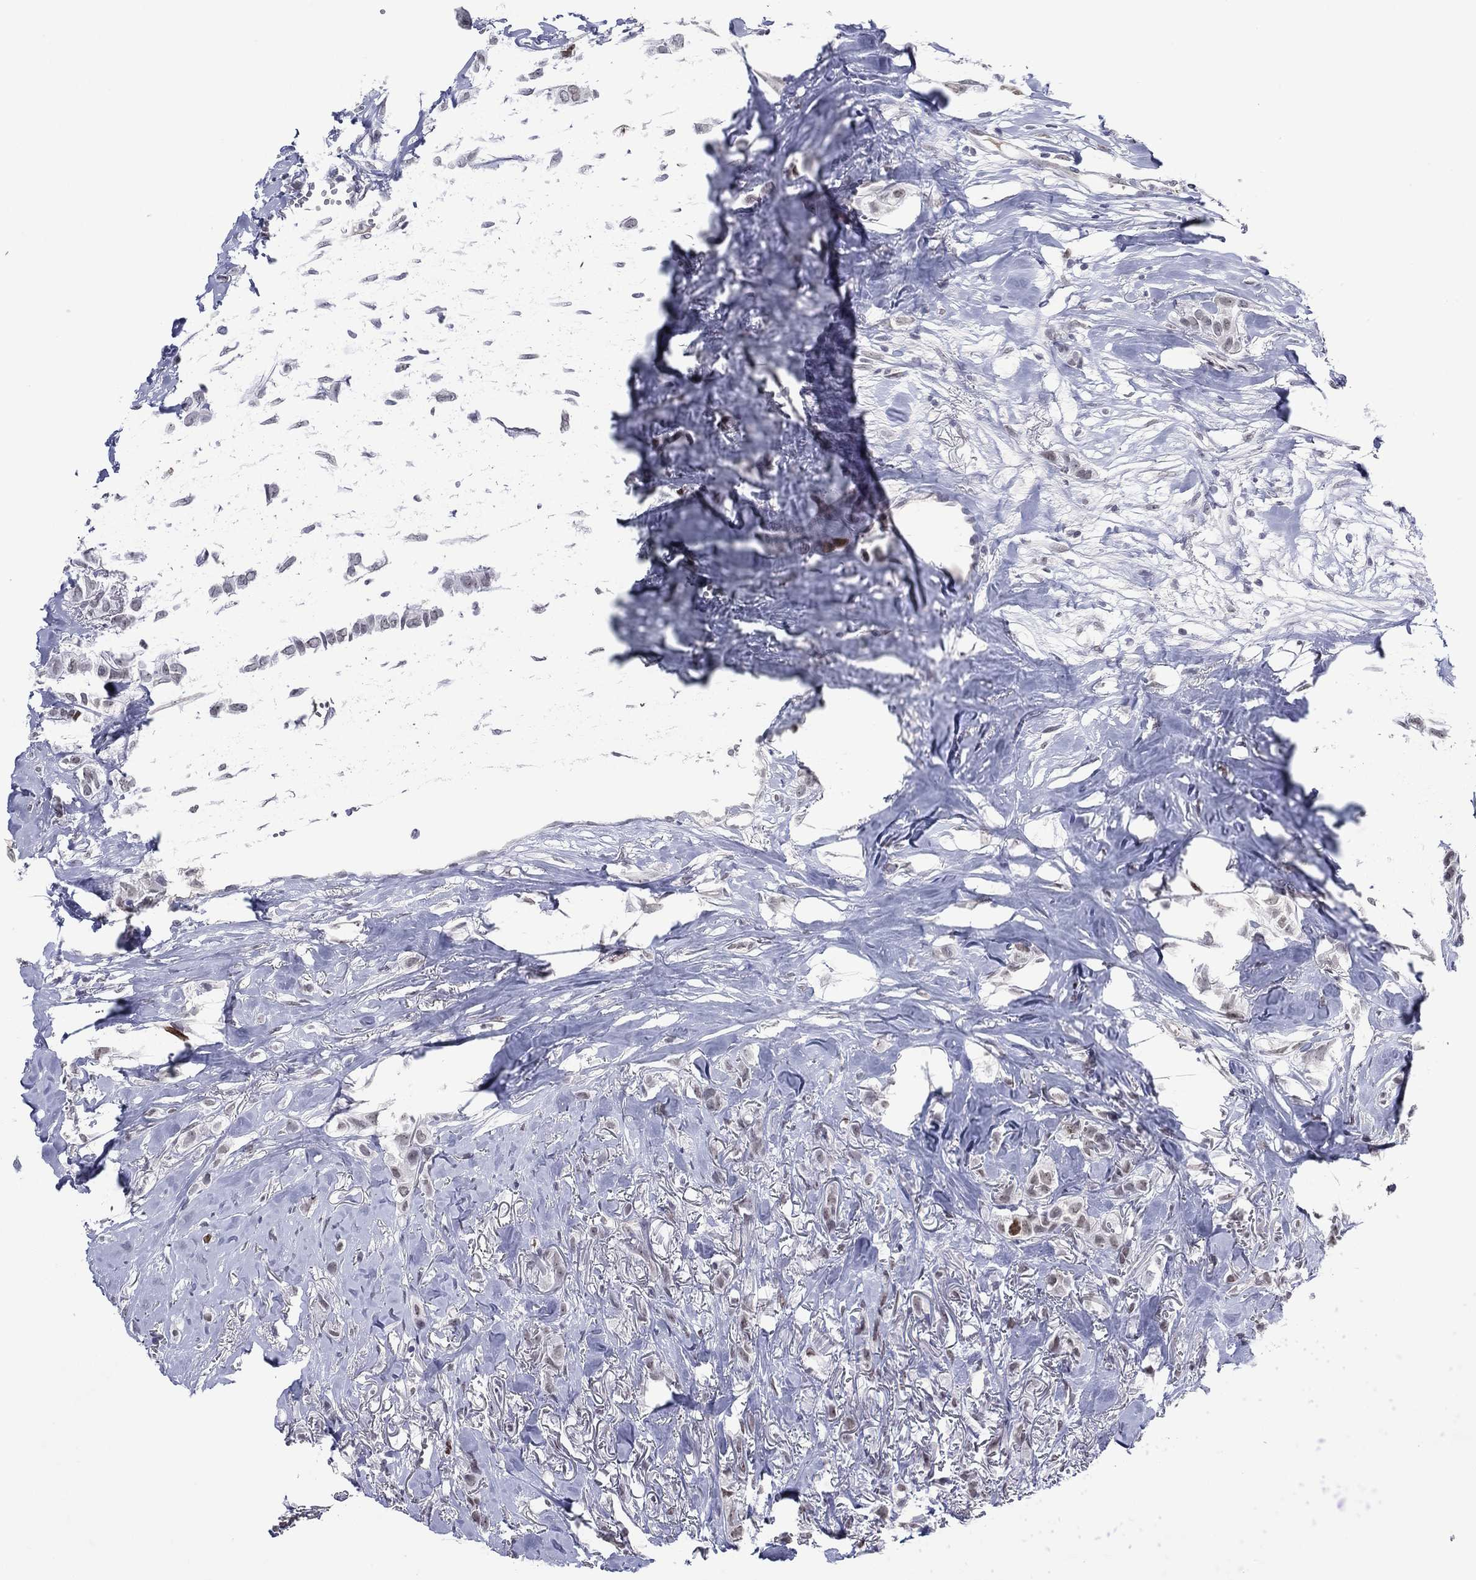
{"staining": {"intensity": "negative", "quantity": "none", "location": "none"}, "tissue": "breast cancer", "cell_type": "Tumor cells", "image_type": "cancer", "snomed": [{"axis": "morphology", "description": "Duct carcinoma"}, {"axis": "topography", "description": "Breast"}], "caption": "IHC image of neoplastic tissue: breast invasive ductal carcinoma stained with DAB exhibits no significant protein expression in tumor cells.", "gene": "GATA6", "patient": {"sex": "female", "age": 85}}